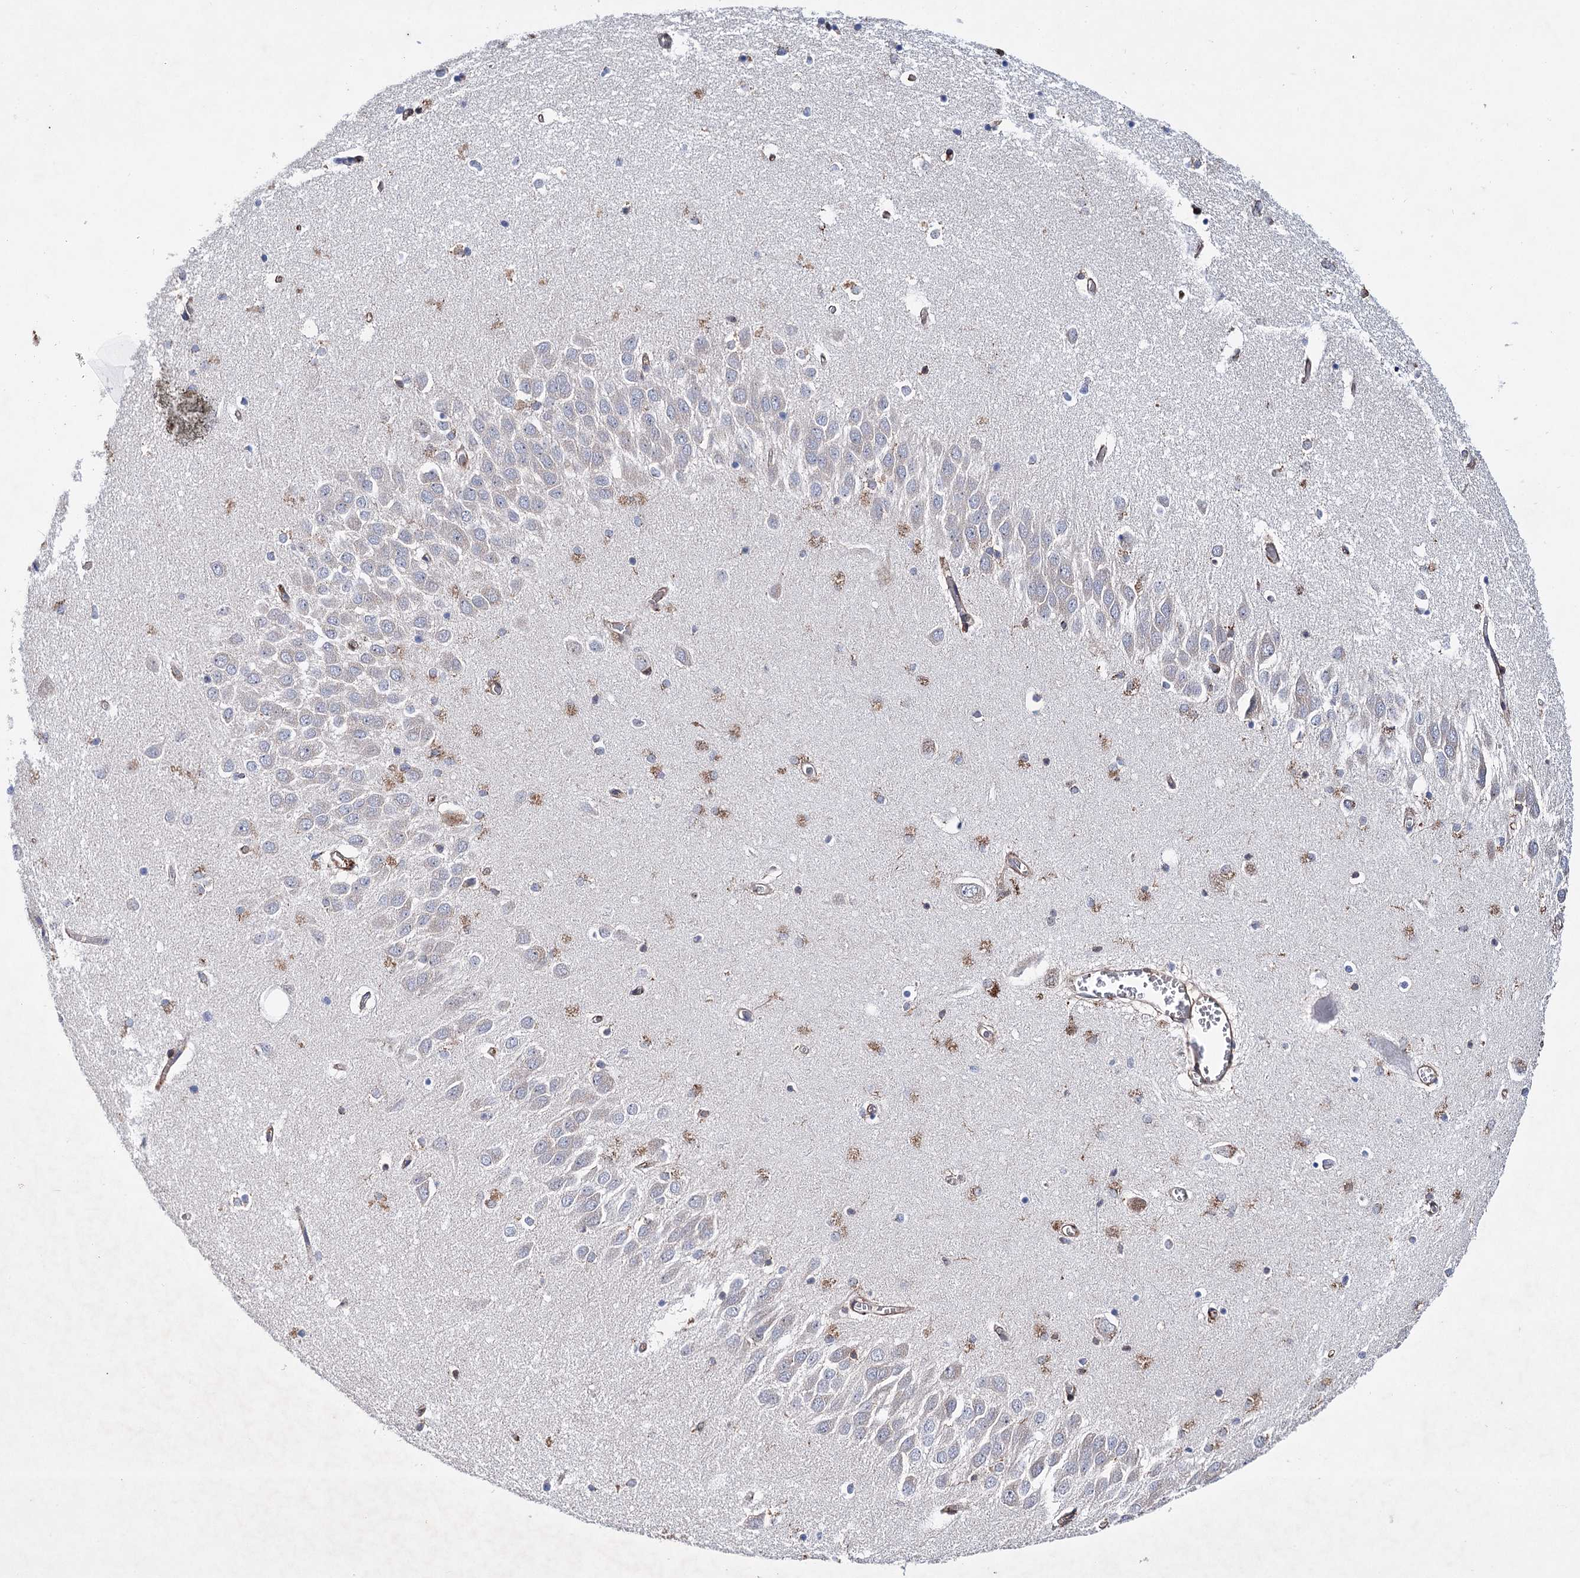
{"staining": {"intensity": "moderate", "quantity": "<25%", "location": "cytoplasmic/membranous"}, "tissue": "hippocampus", "cell_type": "Glial cells", "image_type": "normal", "snomed": [{"axis": "morphology", "description": "Normal tissue, NOS"}, {"axis": "topography", "description": "Hippocampus"}], "caption": "The histopathology image reveals immunohistochemical staining of unremarkable hippocampus. There is moderate cytoplasmic/membranous positivity is present in approximately <25% of glial cells. Ihc stains the protein of interest in brown and the nuclei are stained blue.", "gene": "SCPEP1", "patient": {"sex": "male", "age": 70}}